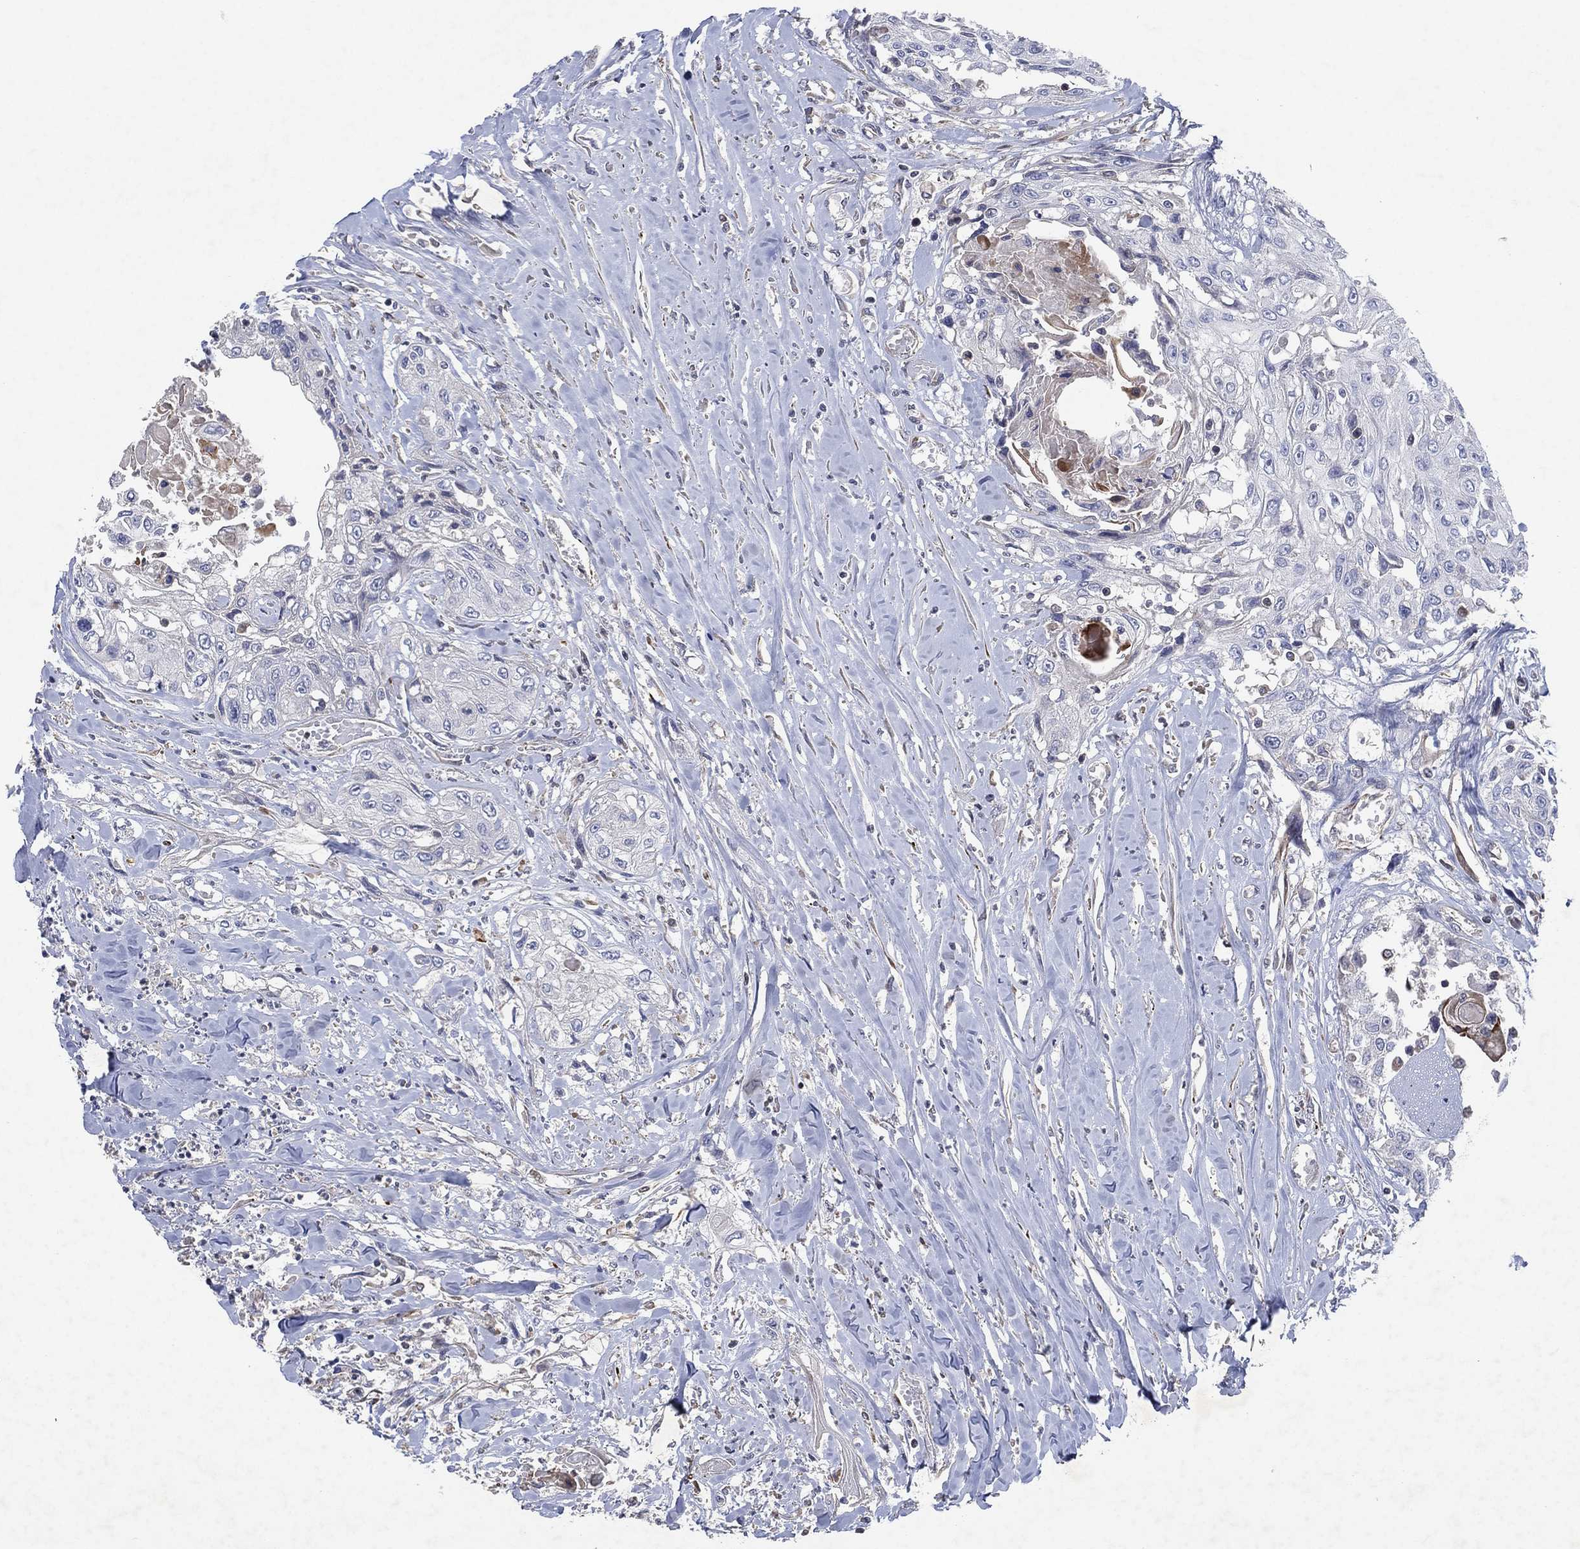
{"staining": {"intensity": "negative", "quantity": "none", "location": "none"}, "tissue": "head and neck cancer", "cell_type": "Tumor cells", "image_type": "cancer", "snomed": [{"axis": "morphology", "description": "Normal tissue, NOS"}, {"axis": "morphology", "description": "Squamous cell carcinoma, NOS"}, {"axis": "topography", "description": "Oral tissue"}, {"axis": "topography", "description": "Peripheral nerve tissue"}, {"axis": "topography", "description": "Head-Neck"}], "caption": "Immunohistochemical staining of human head and neck cancer (squamous cell carcinoma) displays no significant expression in tumor cells.", "gene": "FLI1", "patient": {"sex": "female", "age": 59}}